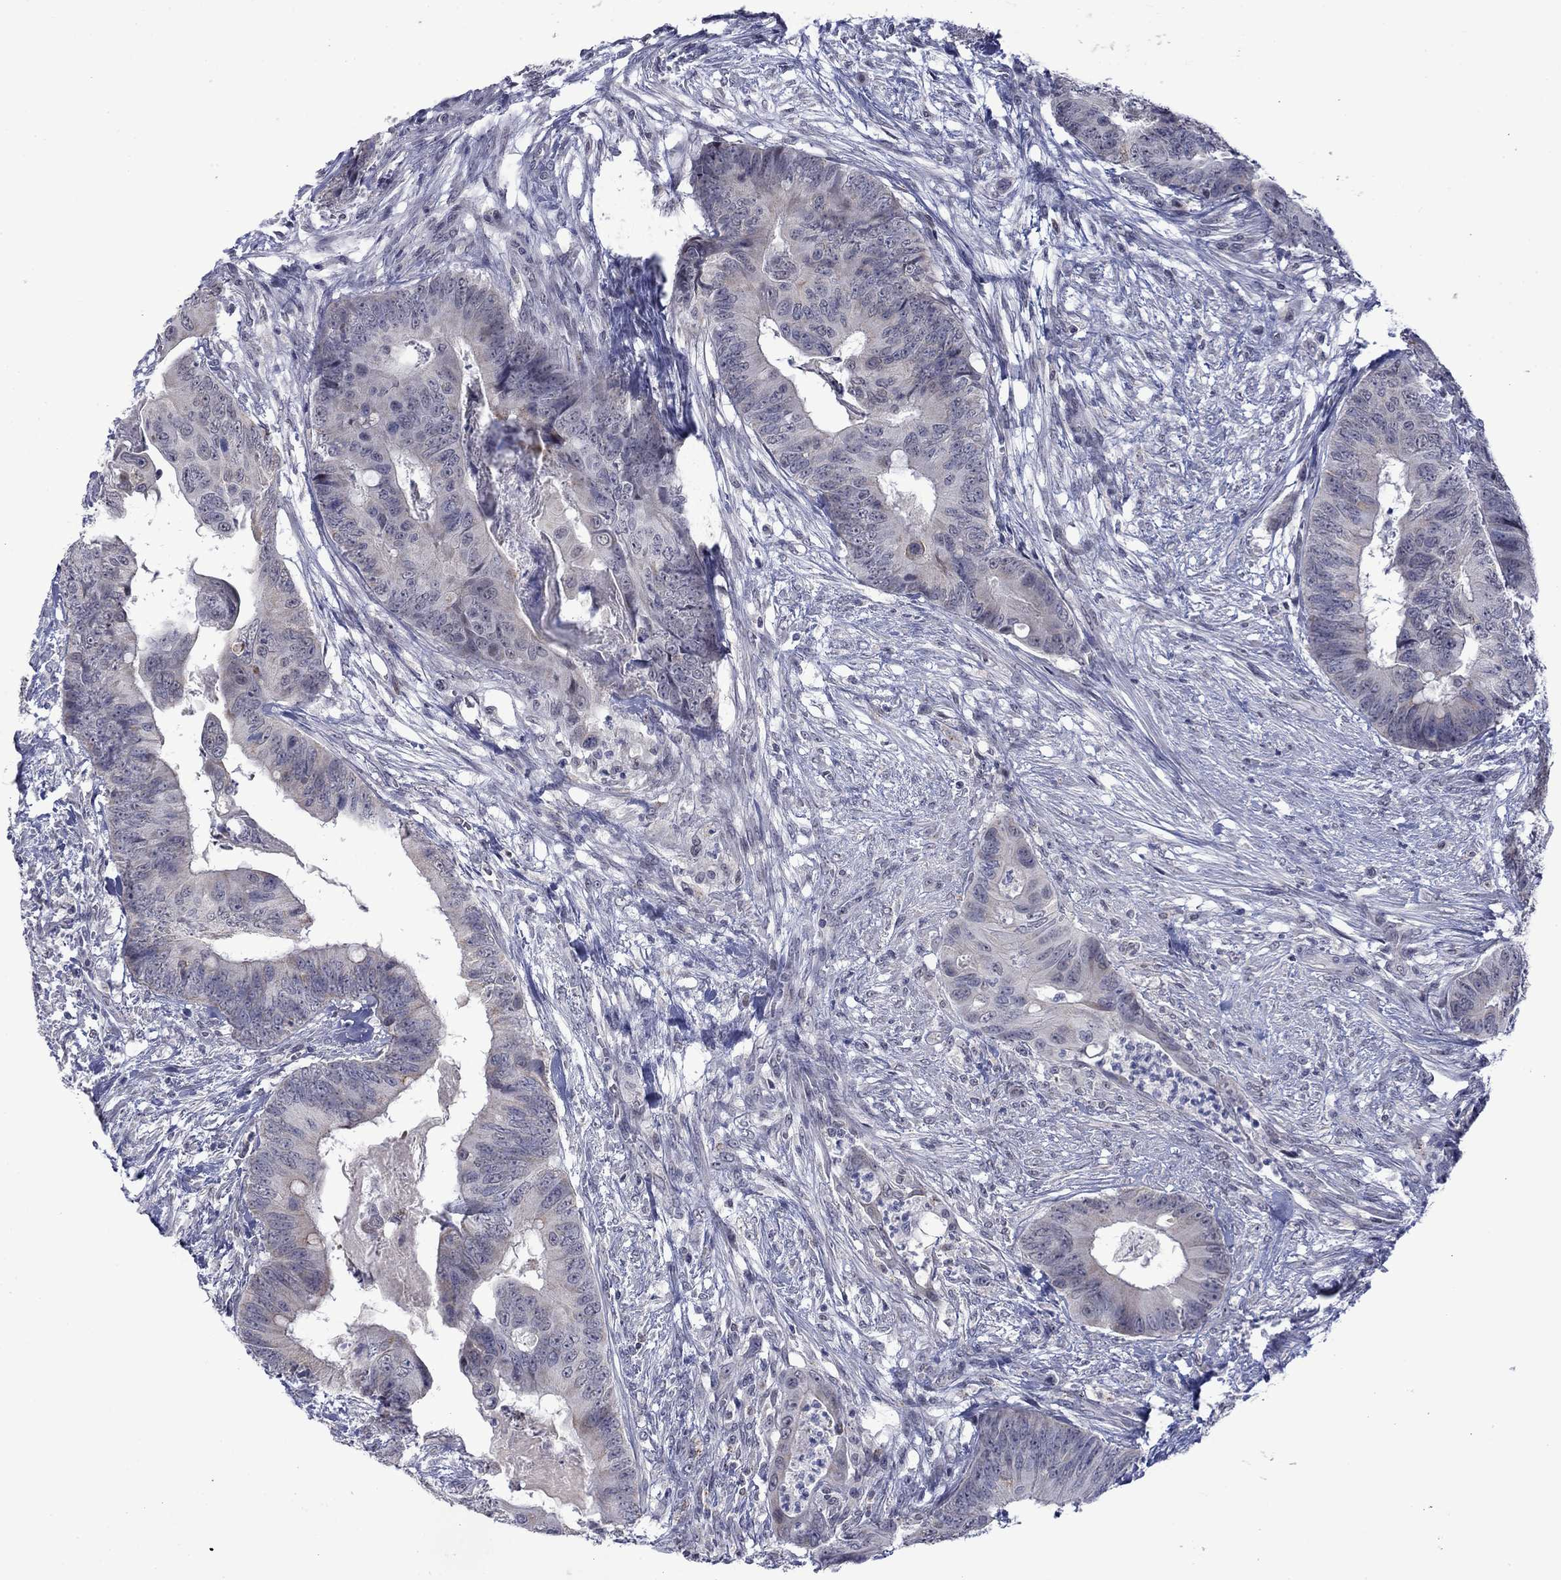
{"staining": {"intensity": "weak", "quantity": "<25%", "location": "cytoplasmic/membranous"}, "tissue": "colorectal cancer", "cell_type": "Tumor cells", "image_type": "cancer", "snomed": [{"axis": "morphology", "description": "Adenocarcinoma, NOS"}, {"axis": "topography", "description": "Colon"}], "caption": "Immunohistochemistry (IHC) photomicrograph of neoplastic tissue: colorectal adenocarcinoma stained with DAB shows no significant protein staining in tumor cells.", "gene": "KCNJ16", "patient": {"sex": "male", "age": 84}}